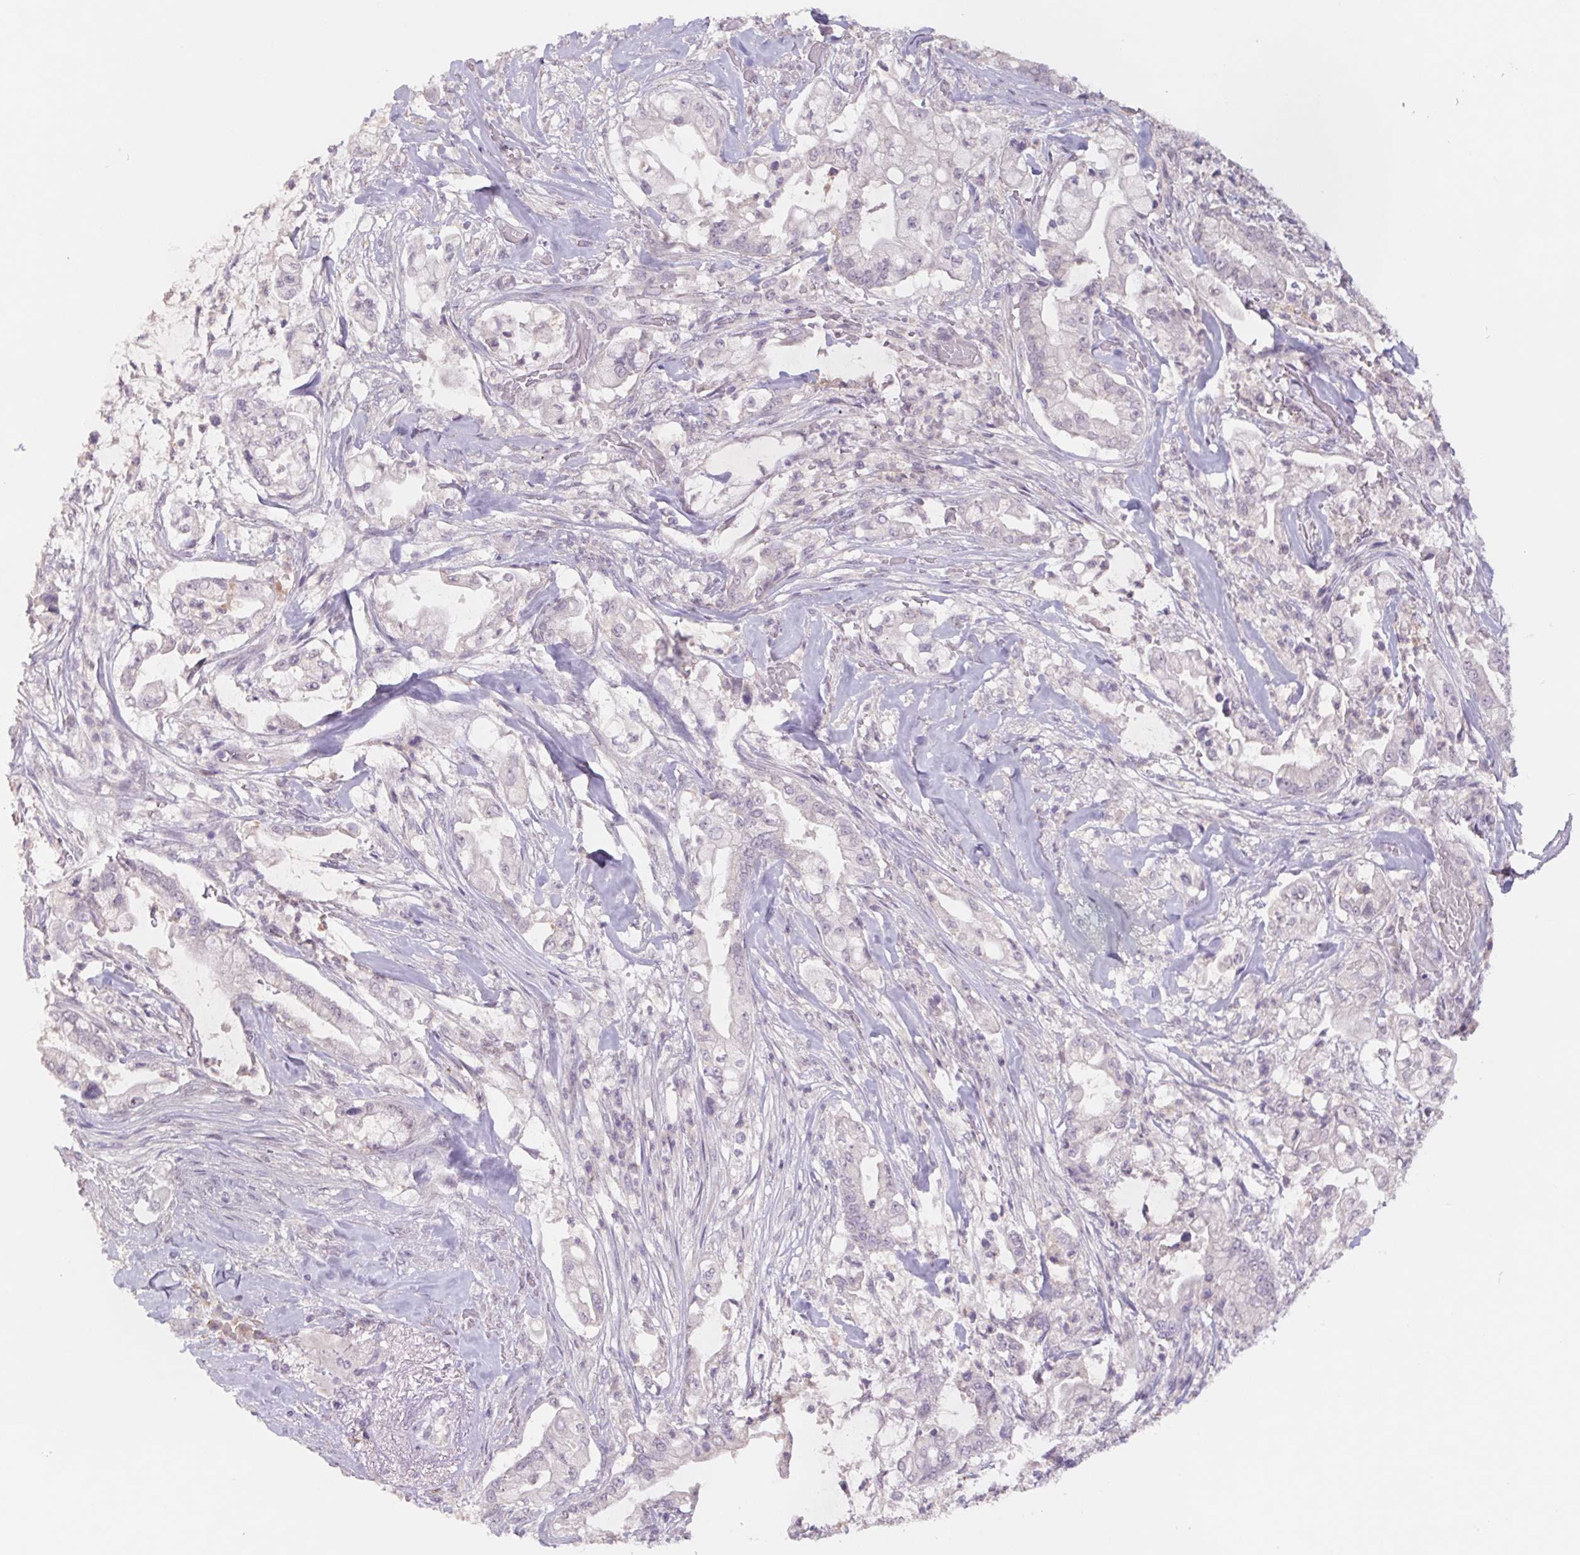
{"staining": {"intensity": "negative", "quantity": "none", "location": "none"}, "tissue": "pancreatic cancer", "cell_type": "Tumor cells", "image_type": "cancer", "snomed": [{"axis": "morphology", "description": "Adenocarcinoma, NOS"}, {"axis": "topography", "description": "Pancreas"}], "caption": "Histopathology image shows no significant protein expression in tumor cells of adenocarcinoma (pancreatic).", "gene": "PNMA8B", "patient": {"sex": "female", "age": 69}}